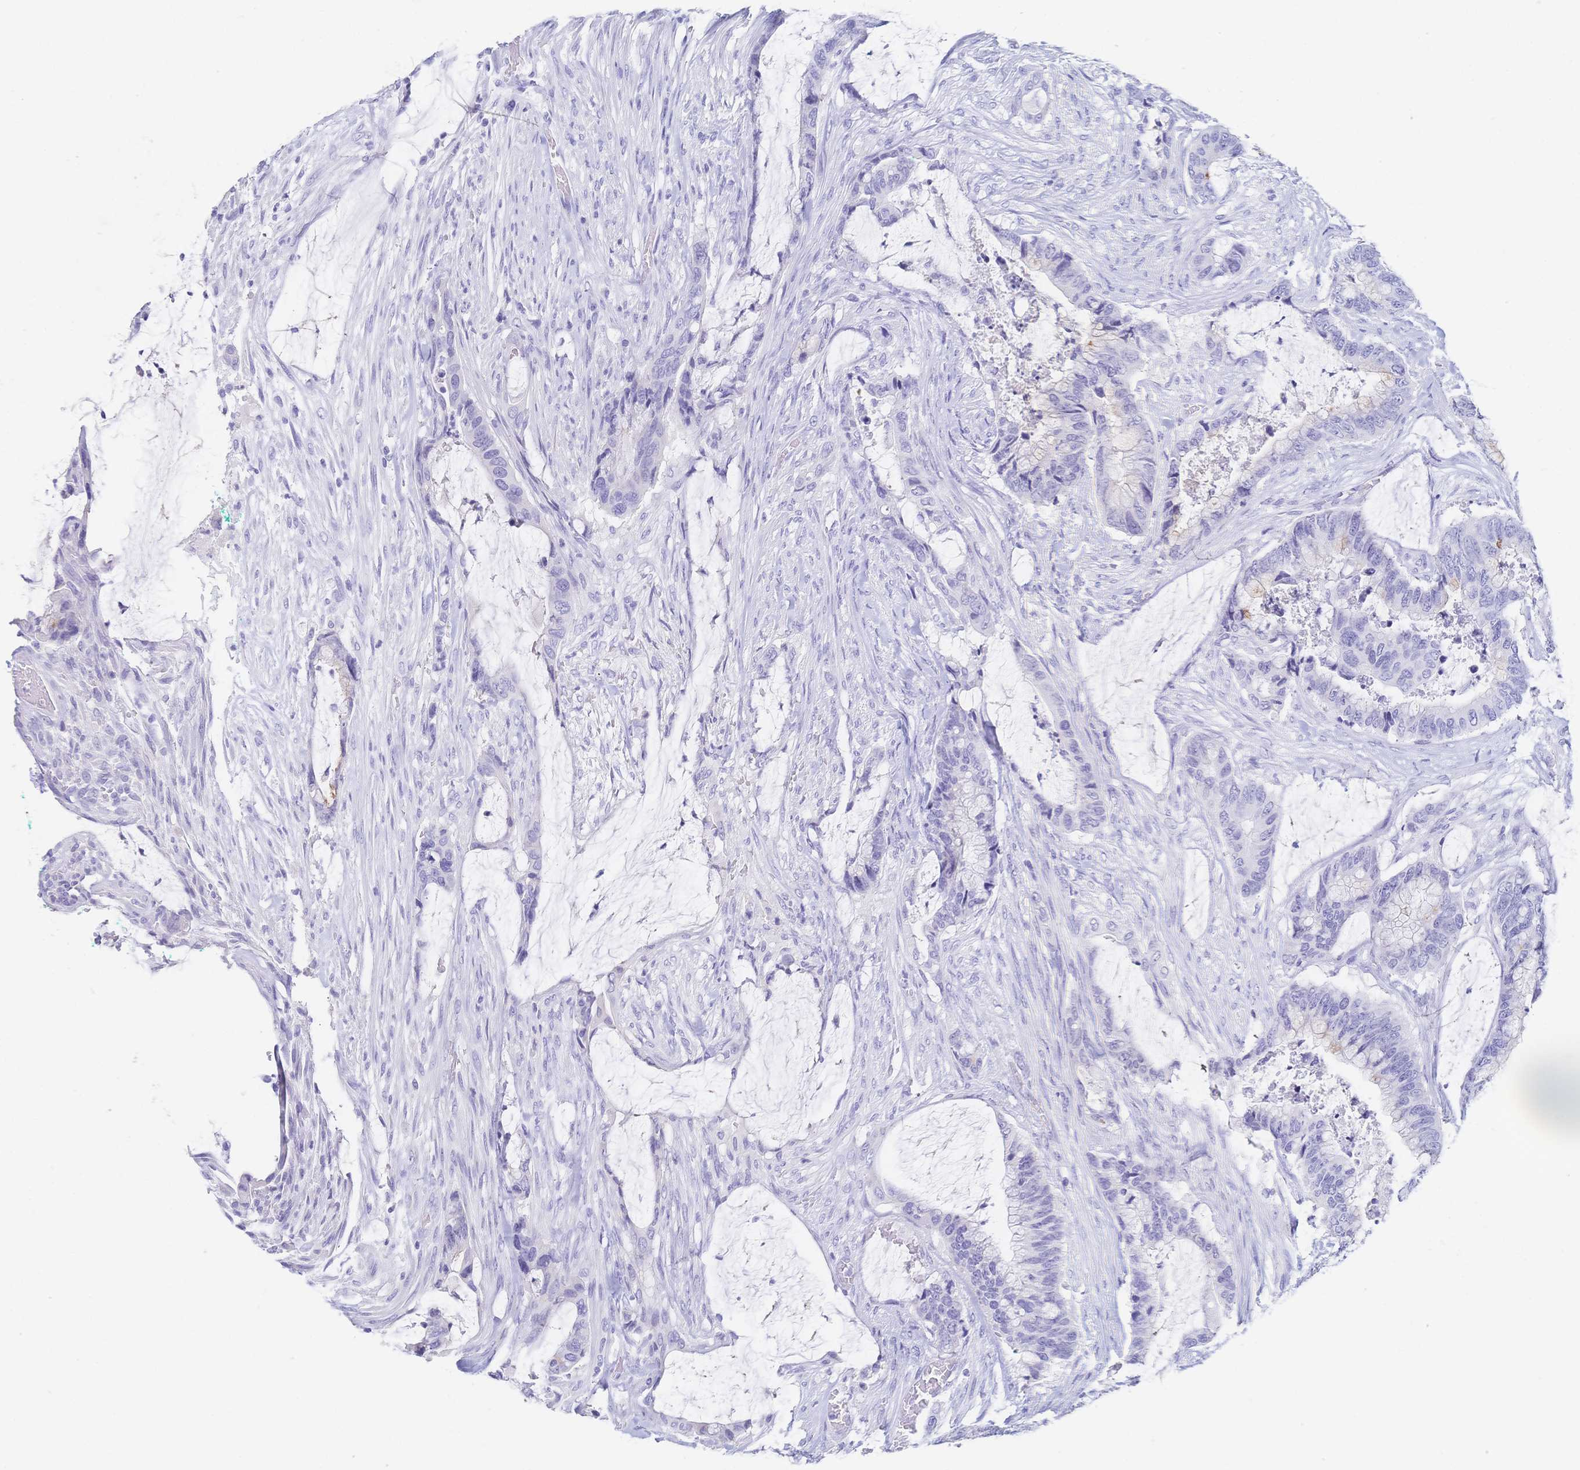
{"staining": {"intensity": "negative", "quantity": "none", "location": "none"}, "tissue": "colorectal cancer", "cell_type": "Tumor cells", "image_type": "cancer", "snomed": [{"axis": "morphology", "description": "Adenocarcinoma, NOS"}, {"axis": "topography", "description": "Rectum"}], "caption": "Protein analysis of colorectal cancer (adenocarcinoma) demonstrates no significant expression in tumor cells.", "gene": "MEP1B", "patient": {"sex": "female", "age": 59}}